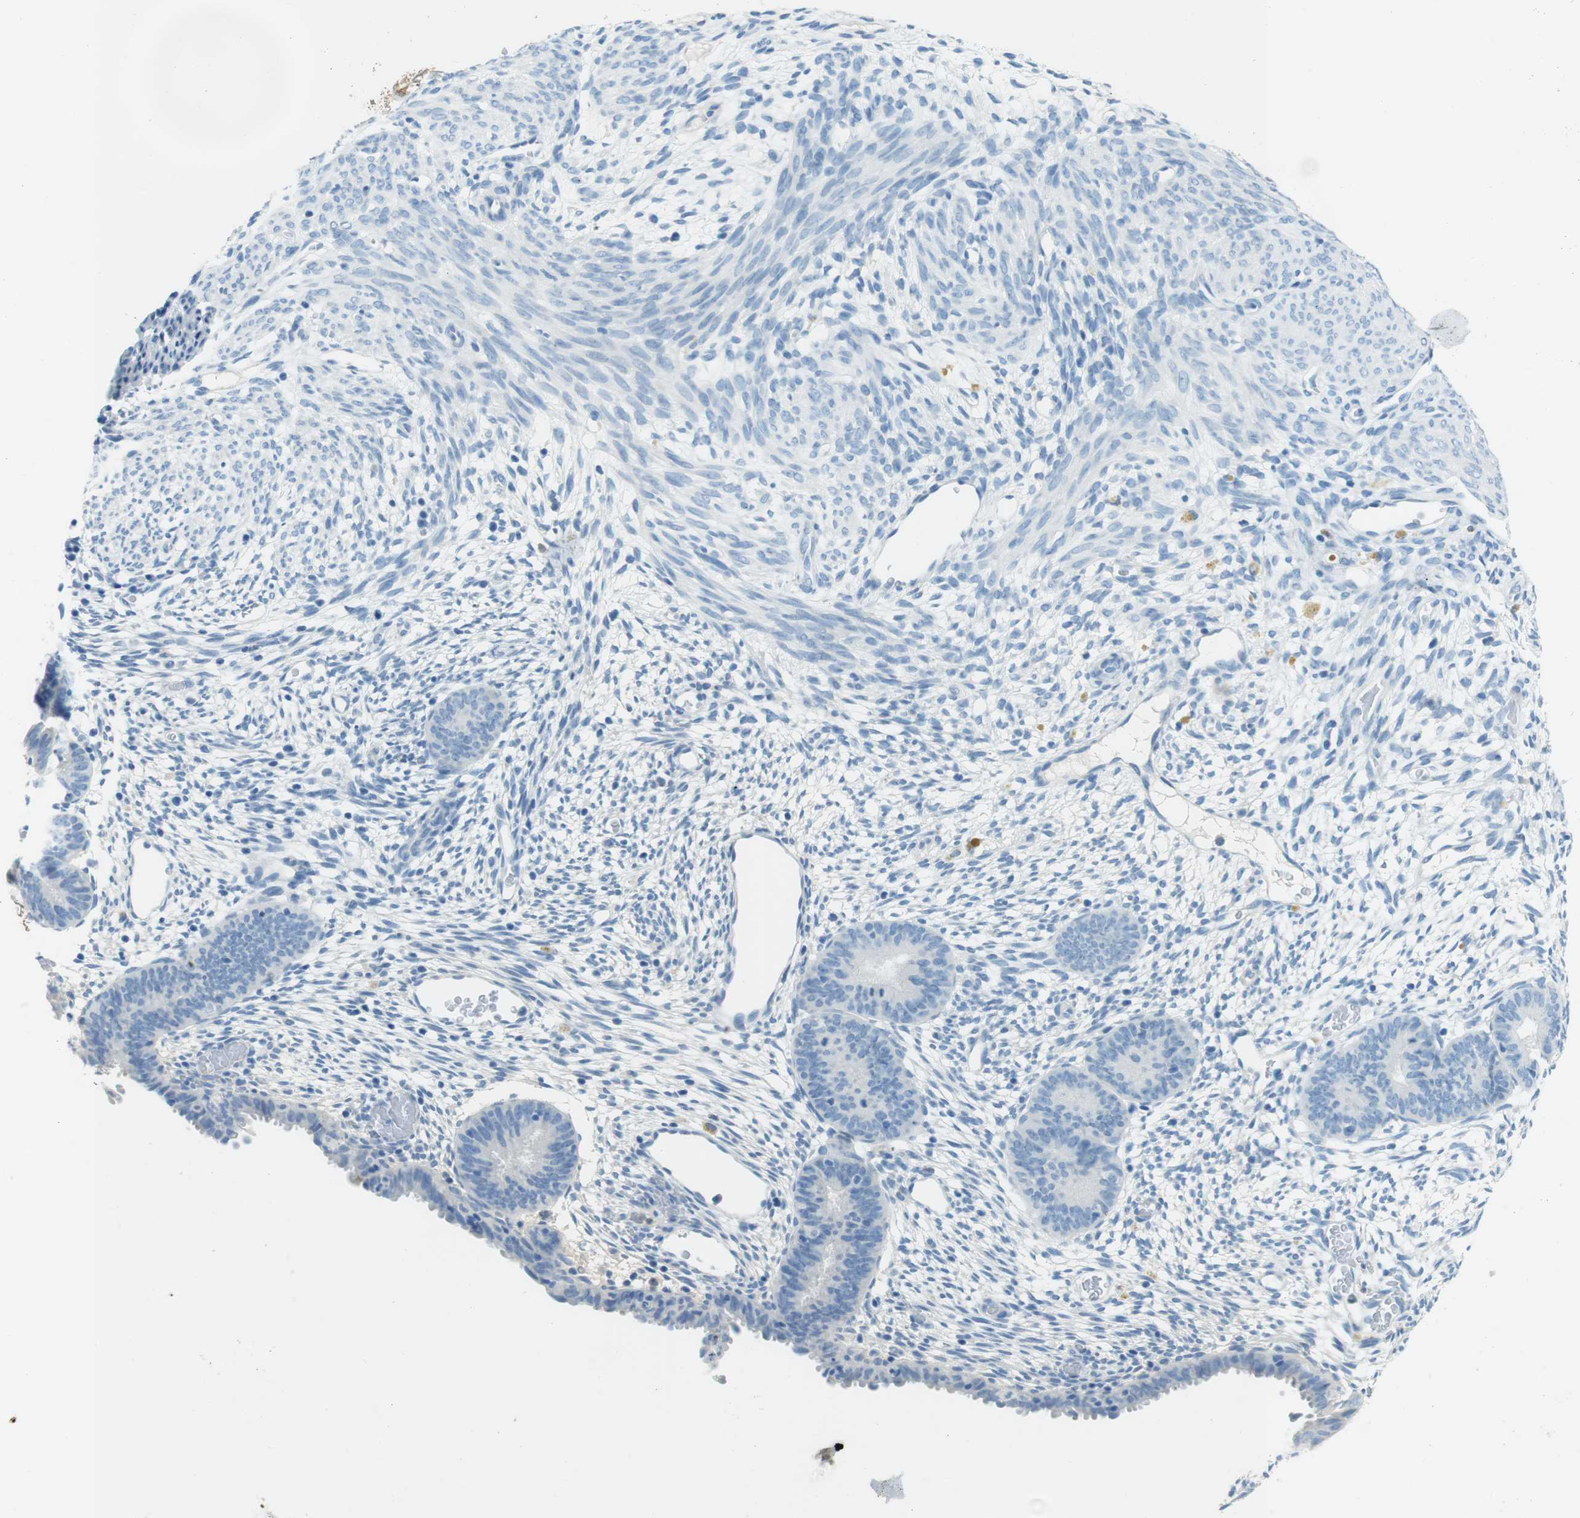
{"staining": {"intensity": "negative", "quantity": "none", "location": "none"}, "tissue": "endometrium", "cell_type": "Cells in endometrial stroma", "image_type": "normal", "snomed": [{"axis": "morphology", "description": "Normal tissue, NOS"}, {"axis": "morphology", "description": "Atrophy, NOS"}, {"axis": "topography", "description": "Uterus"}, {"axis": "topography", "description": "Endometrium"}], "caption": "DAB immunohistochemical staining of unremarkable human endometrium exhibits no significant positivity in cells in endometrial stroma. The staining was performed using DAB to visualize the protein expression in brown, while the nuclei were stained in blue with hematoxylin (Magnification: 20x).", "gene": "CD320", "patient": {"sex": "female", "age": 68}}